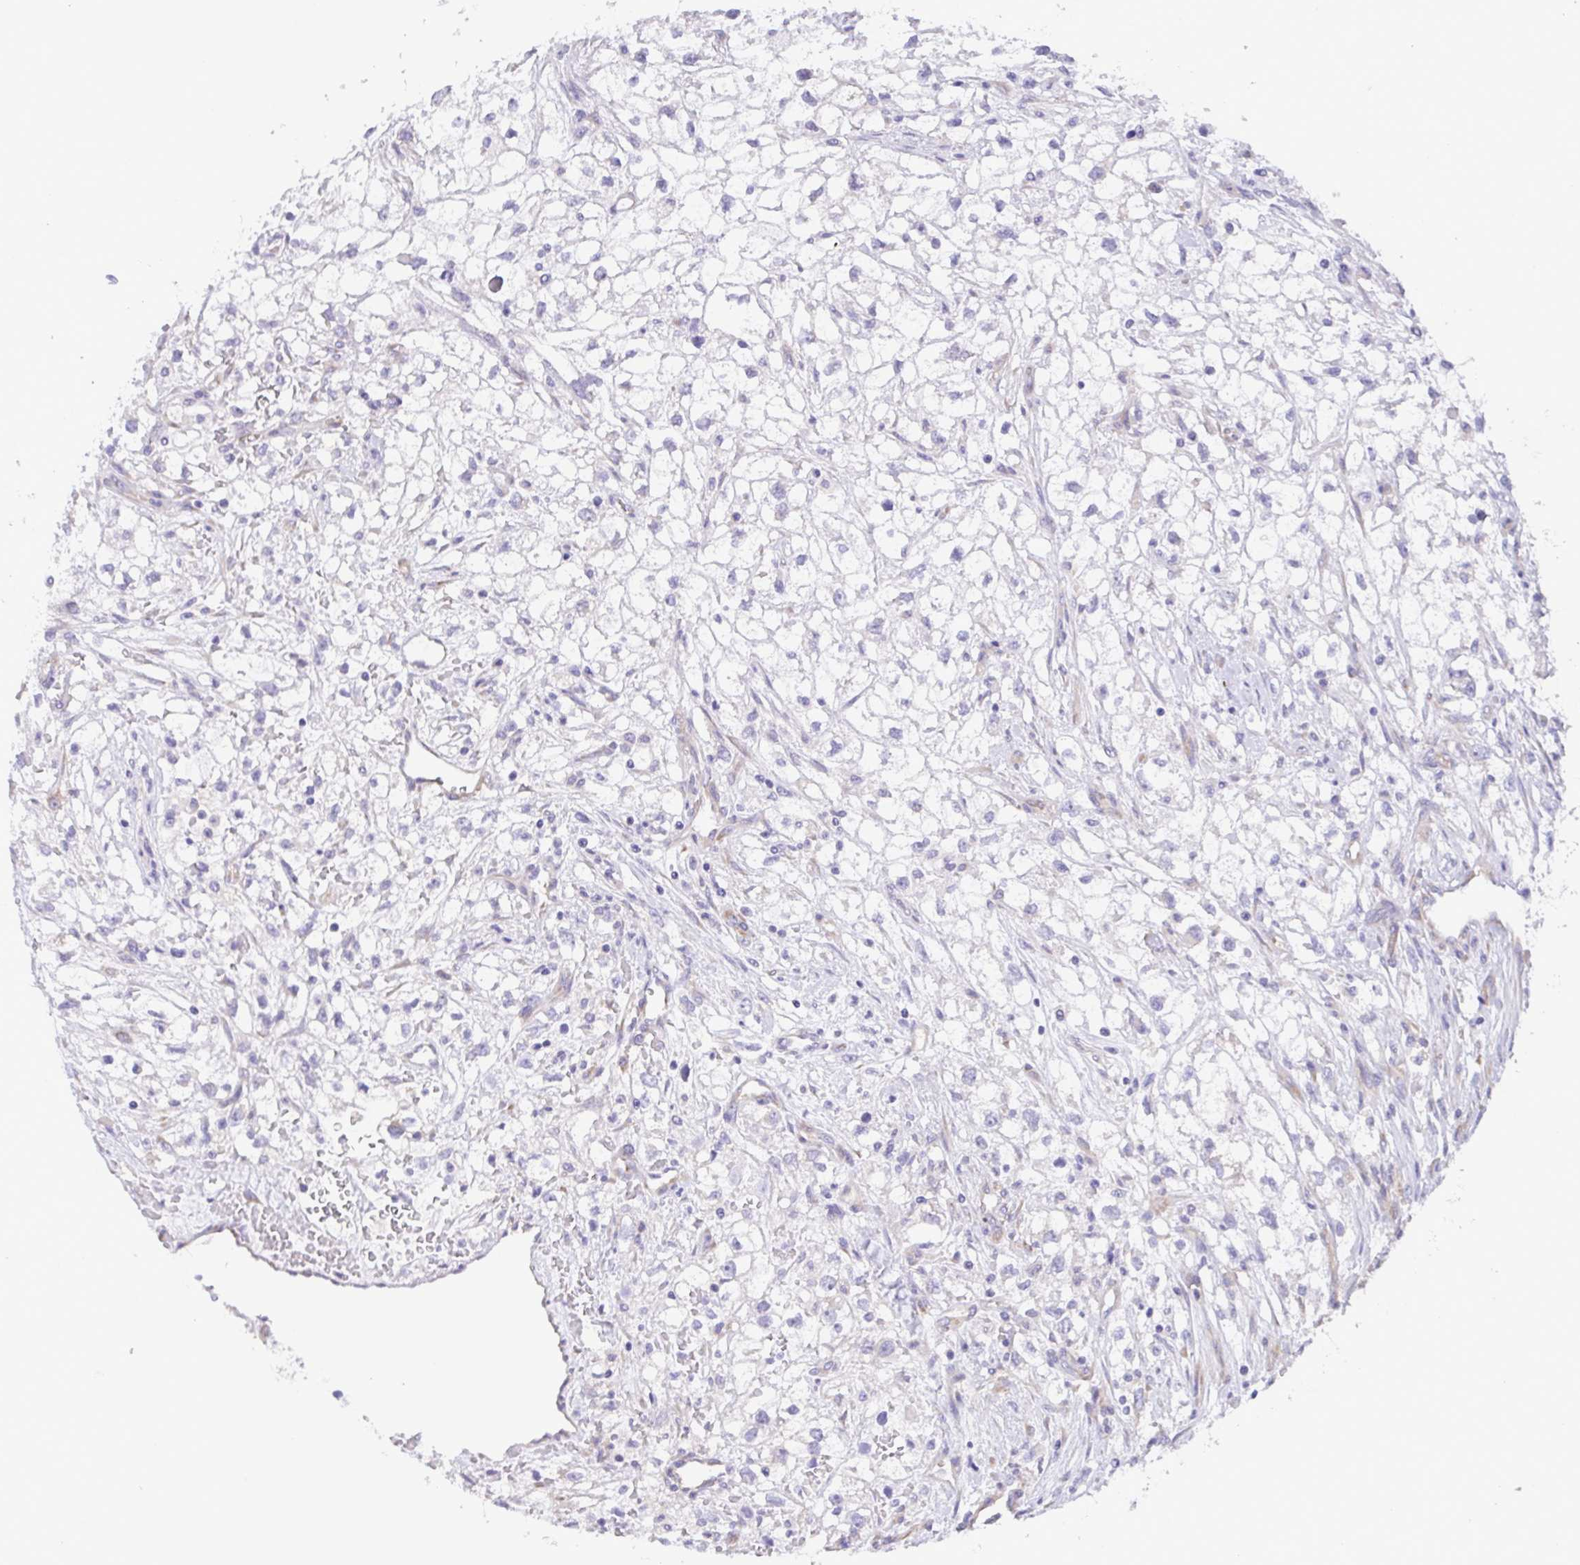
{"staining": {"intensity": "negative", "quantity": "none", "location": "none"}, "tissue": "renal cancer", "cell_type": "Tumor cells", "image_type": "cancer", "snomed": [{"axis": "morphology", "description": "Adenocarcinoma, NOS"}, {"axis": "topography", "description": "Kidney"}], "caption": "IHC of renal cancer exhibits no staining in tumor cells.", "gene": "TNNI3", "patient": {"sex": "male", "age": 59}}